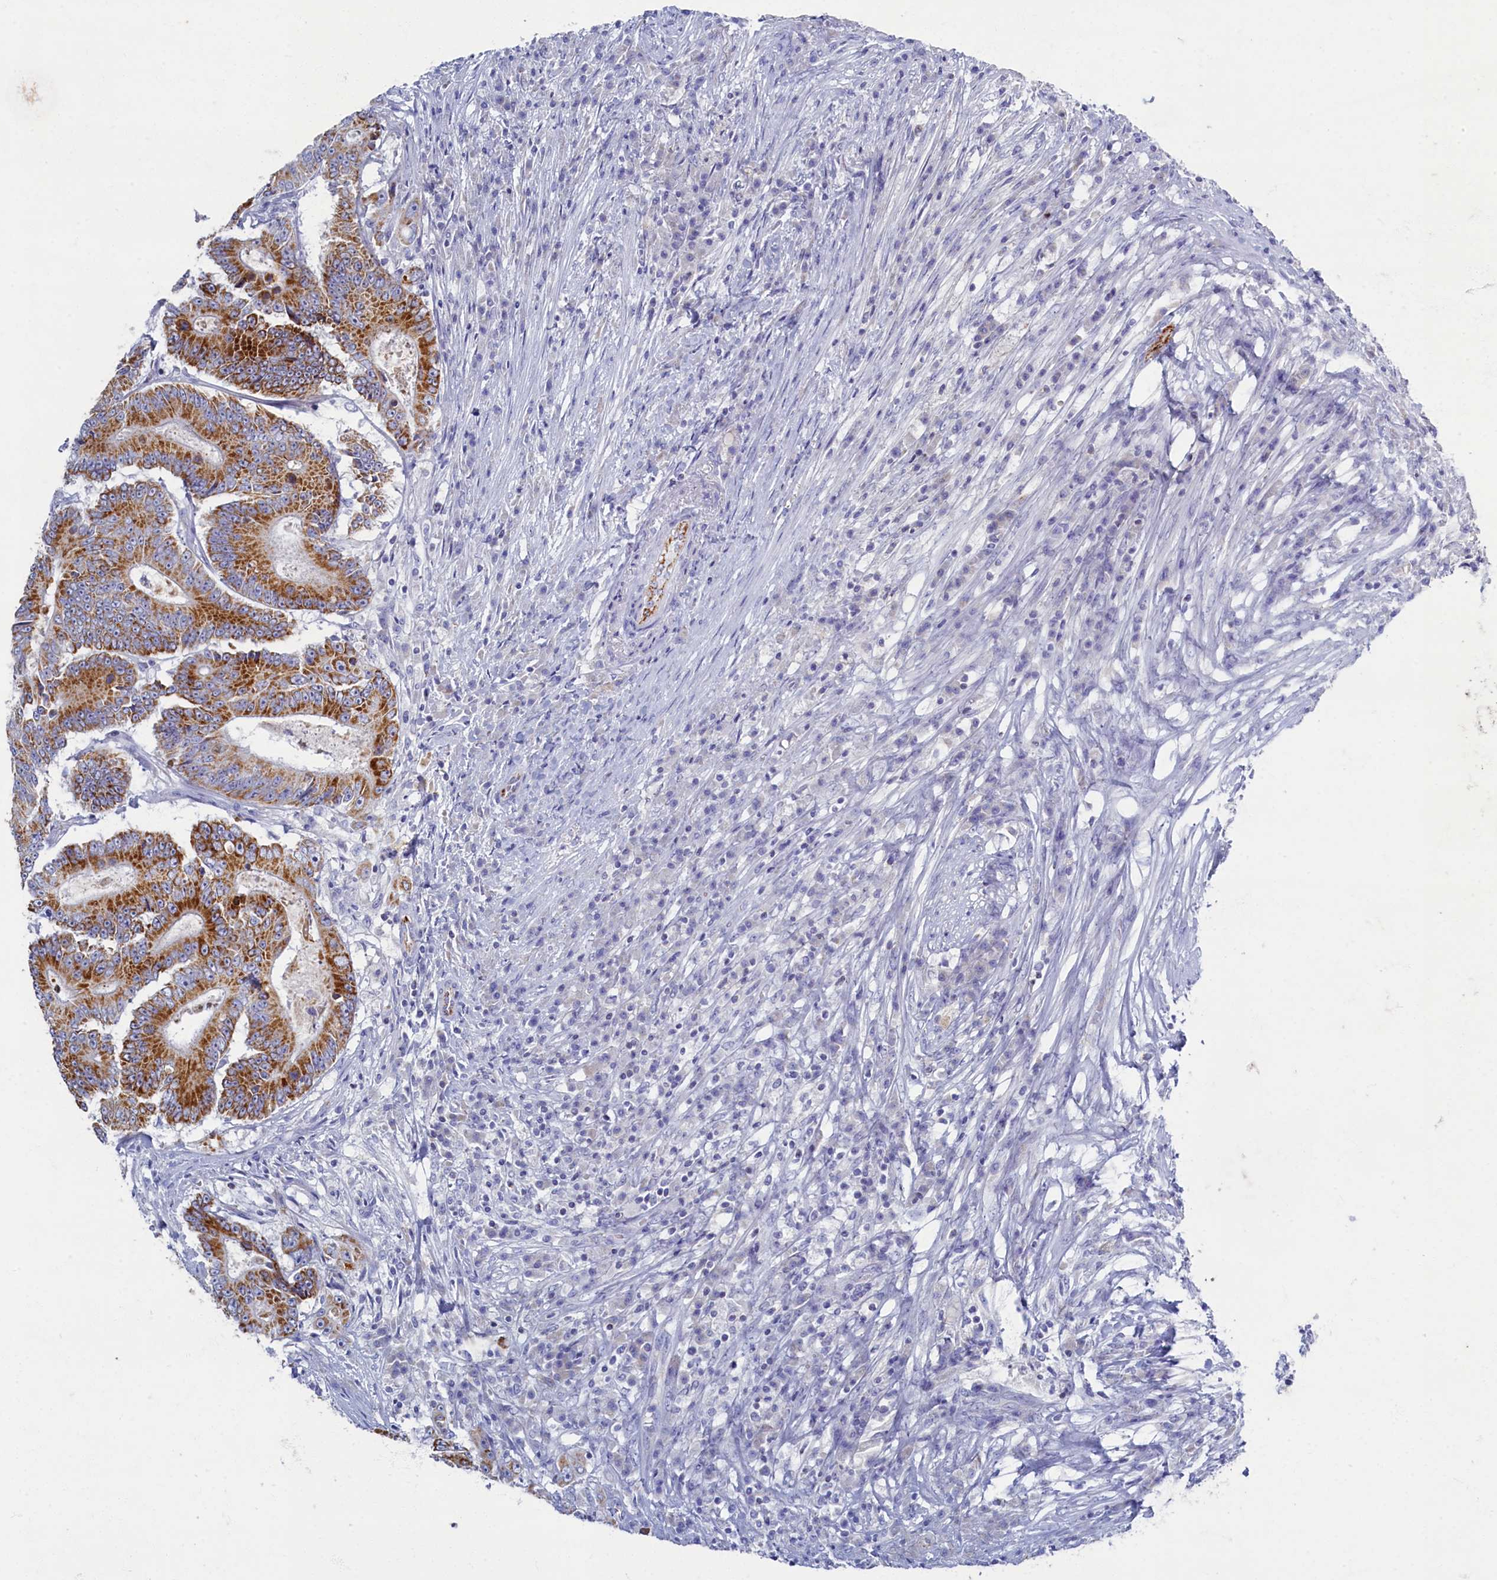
{"staining": {"intensity": "strong", "quantity": ">75%", "location": "cytoplasmic/membranous"}, "tissue": "colorectal cancer", "cell_type": "Tumor cells", "image_type": "cancer", "snomed": [{"axis": "morphology", "description": "Adenocarcinoma, NOS"}, {"axis": "topography", "description": "Colon"}], "caption": "Protein analysis of colorectal cancer tissue displays strong cytoplasmic/membranous expression in approximately >75% of tumor cells. (DAB (3,3'-diaminobenzidine) IHC with brightfield microscopy, high magnification).", "gene": "OCIAD2", "patient": {"sex": "male", "age": 83}}